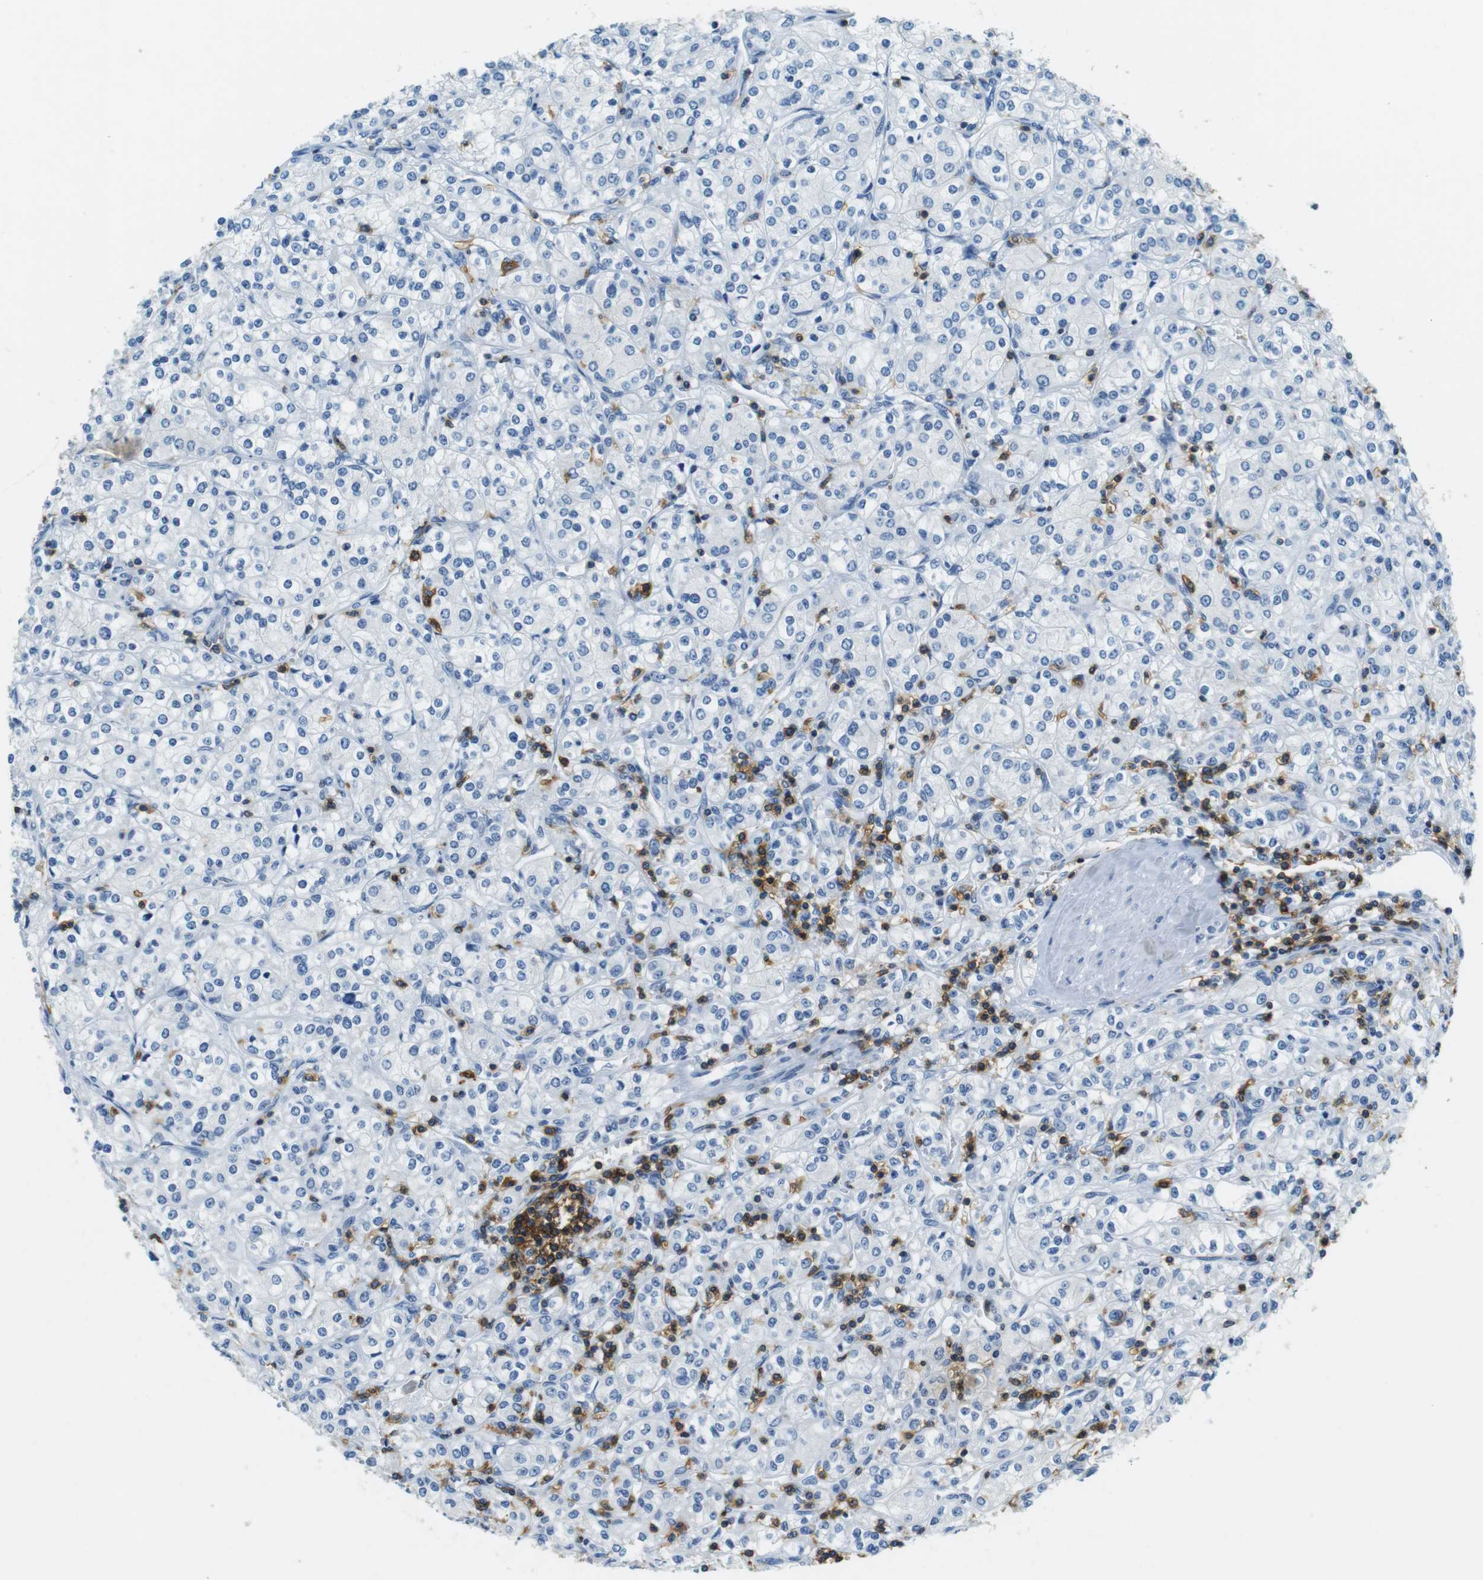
{"staining": {"intensity": "negative", "quantity": "none", "location": "none"}, "tissue": "renal cancer", "cell_type": "Tumor cells", "image_type": "cancer", "snomed": [{"axis": "morphology", "description": "Adenocarcinoma, NOS"}, {"axis": "topography", "description": "Kidney"}], "caption": "The micrograph demonstrates no significant positivity in tumor cells of renal adenocarcinoma.", "gene": "LAT", "patient": {"sex": "male", "age": 77}}